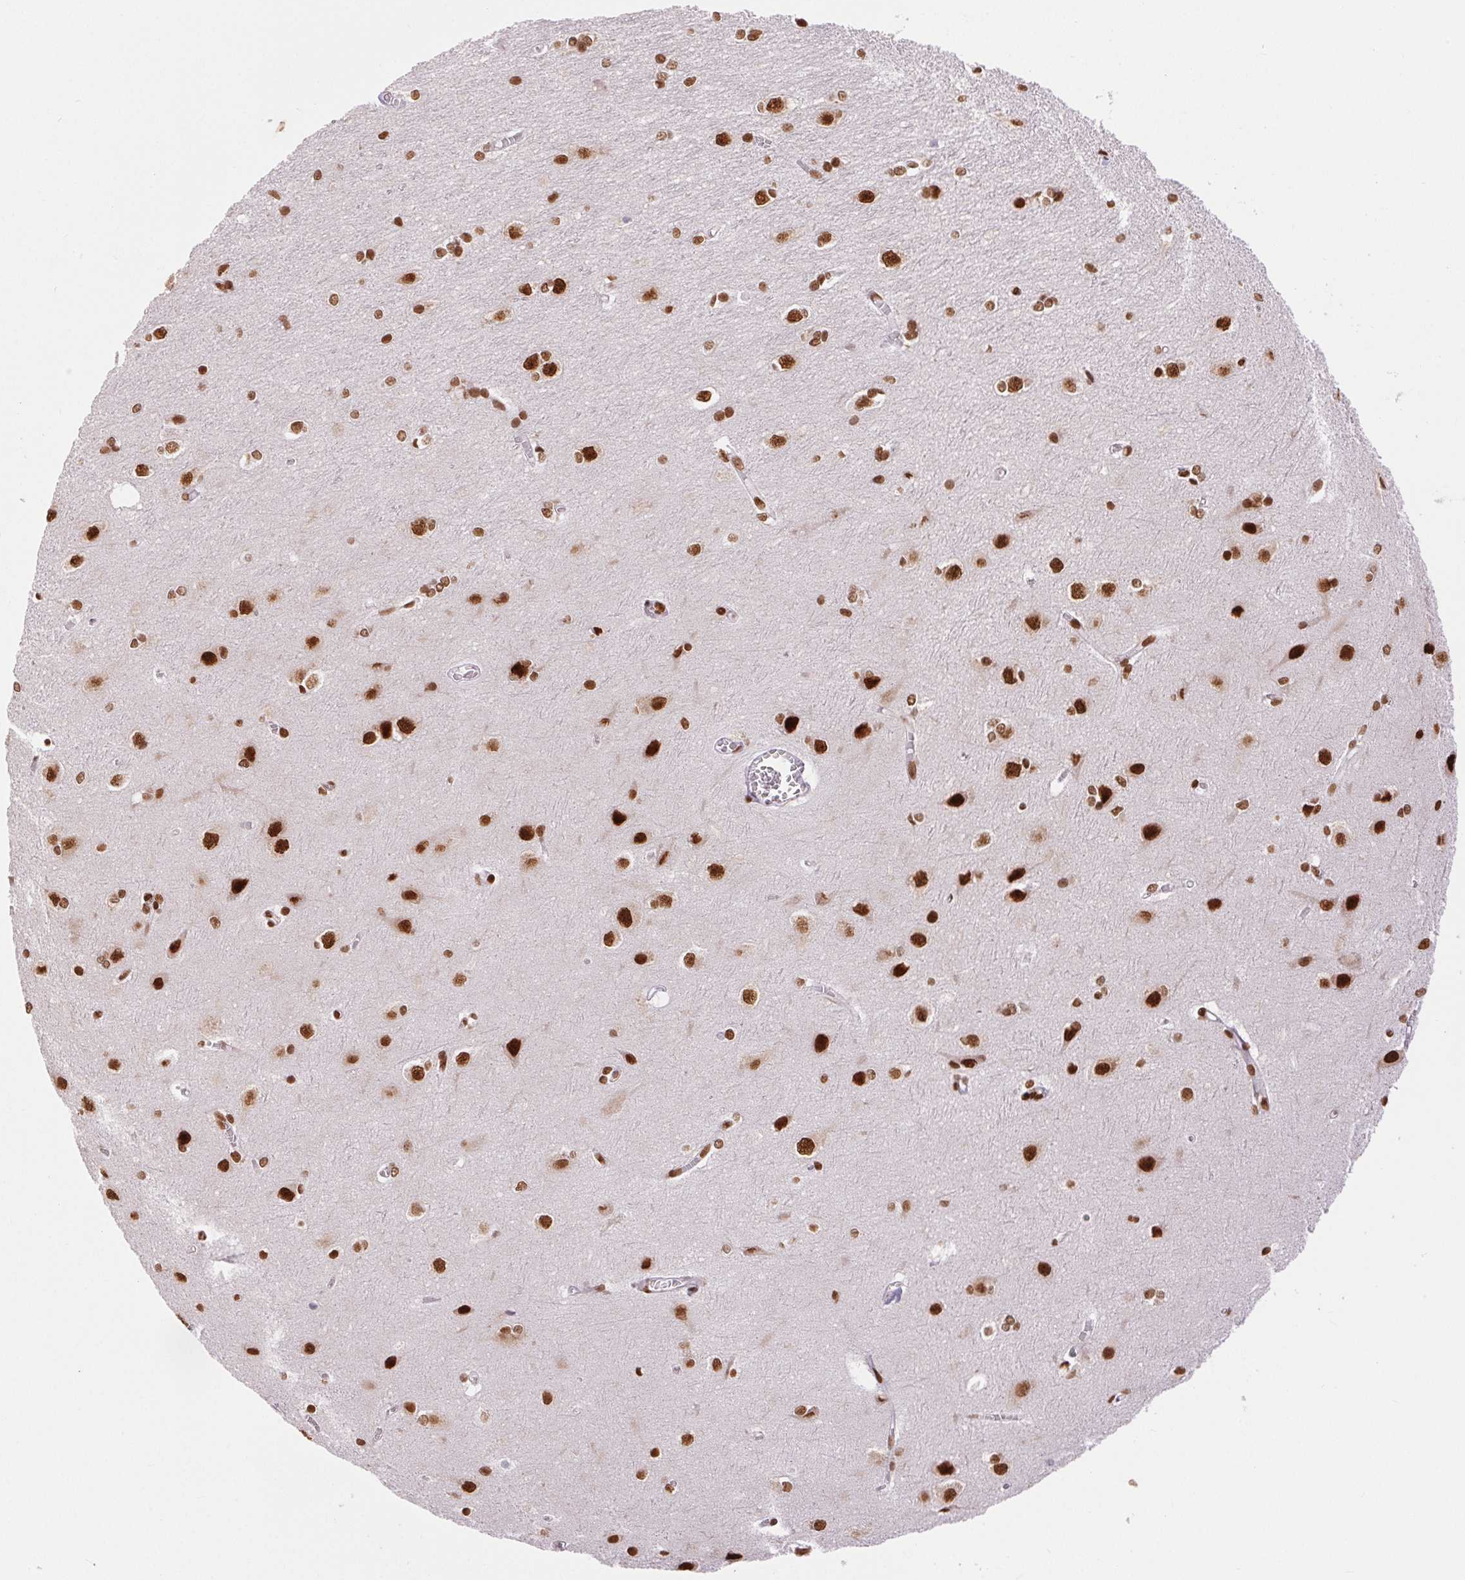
{"staining": {"intensity": "moderate", "quantity": ">75%", "location": "nuclear"}, "tissue": "cerebral cortex", "cell_type": "Endothelial cells", "image_type": "normal", "snomed": [{"axis": "morphology", "description": "Normal tissue, NOS"}, {"axis": "topography", "description": "Cerebral cortex"}], "caption": "Protein expression analysis of normal cerebral cortex reveals moderate nuclear positivity in approximately >75% of endothelial cells.", "gene": "ZNF80", "patient": {"sex": "male", "age": 37}}